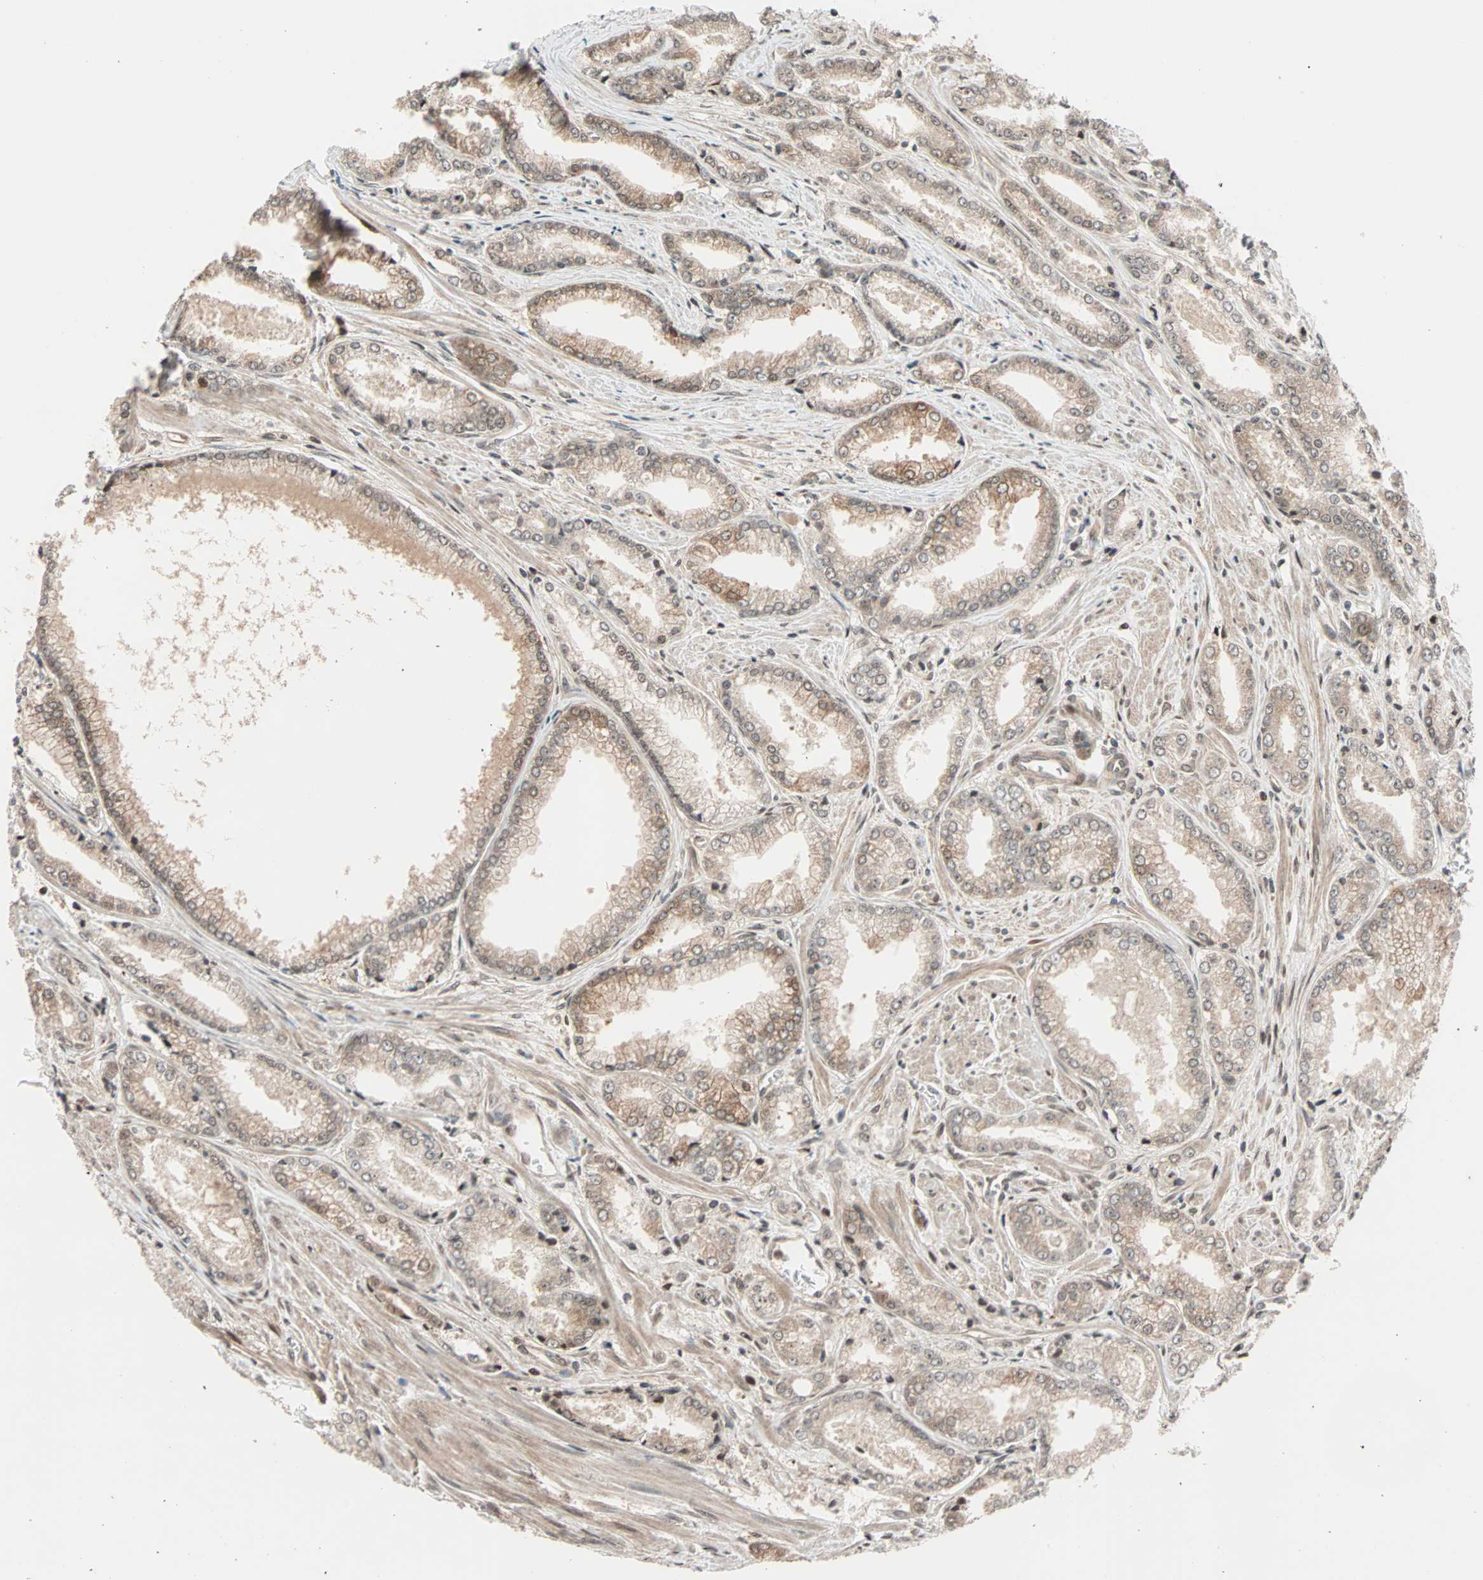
{"staining": {"intensity": "weak", "quantity": ">75%", "location": "cytoplasmic/membranous,nuclear"}, "tissue": "prostate cancer", "cell_type": "Tumor cells", "image_type": "cancer", "snomed": [{"axis": "morphology", "description": "Adenocarcinoma, Low grade"}, {"axis": "topography", "description": "Prostate"}], "caption": "Brown immunohistochemical staining in prostate cancer demonstrates weak cytoplasmic/membranous and nuclear expression in about >75% of tumor cells.", "gene": "HECW1", "patient": {"sex": "male", "age": 64}}